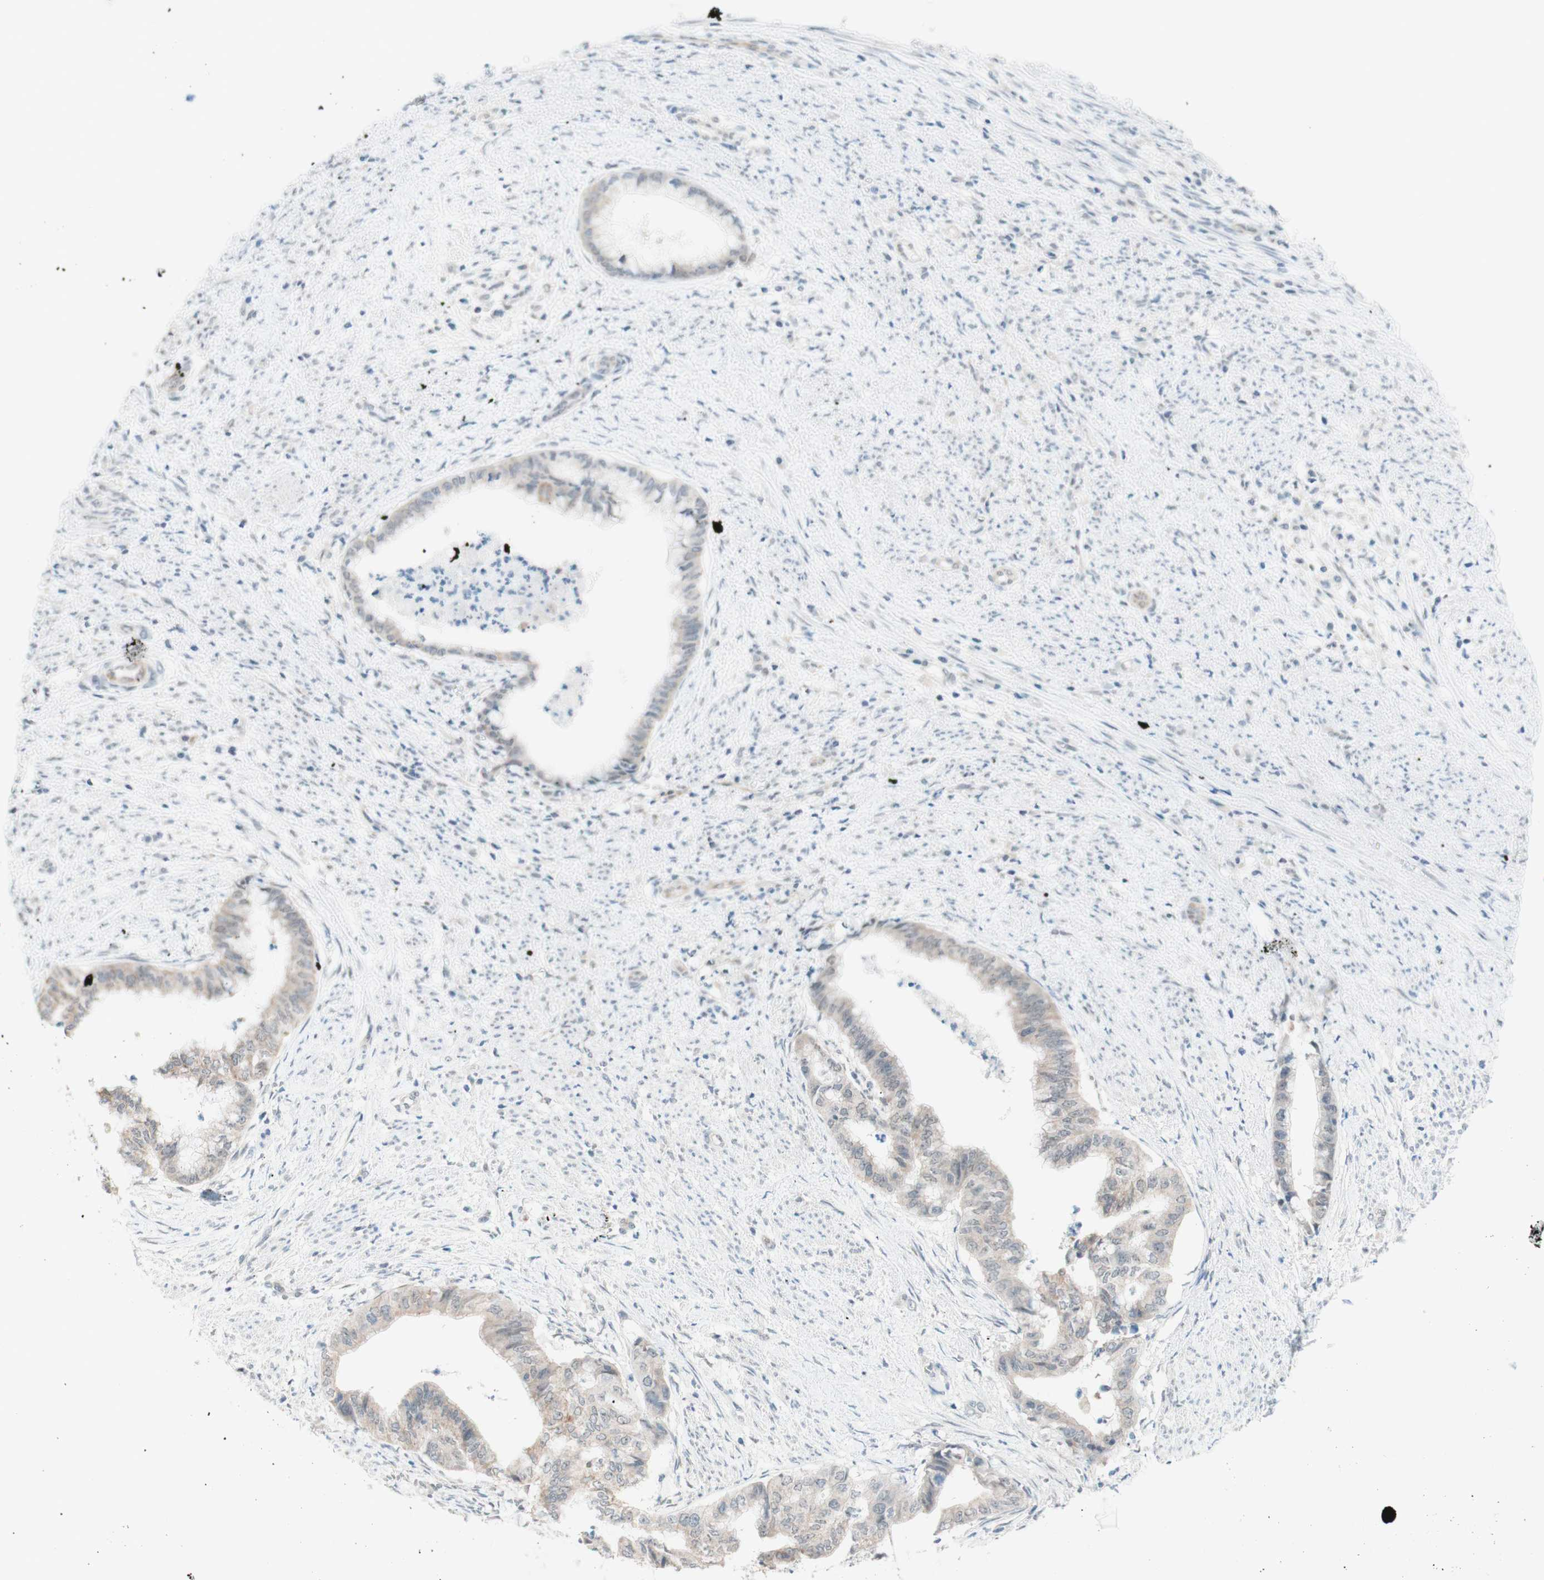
{"staining": {"intensity": "weak", "quantity": "25%-75%", "location": "cytoplasmic/membranous"}, "tissue": "endometrial cancer", "cell_type": "Tumor cells", "image_type": "cancer", "snomed": [{"axis": "morphology", "description": "Necrosis, NOS"}, {"axis": "morphology", "description": "Adenocarcinoma, NOS"}, {"axis": "topography", "description": "Endometrium"}], "caption": "The histopathology image displays staining of endometrial cancer (adenocarcinoma), revealing weak cytoplasmic/membranous protein positivity (brown color) within tumor cells.", "gene": "JPH1", "patient": {"sex": "female", "age": 79}}